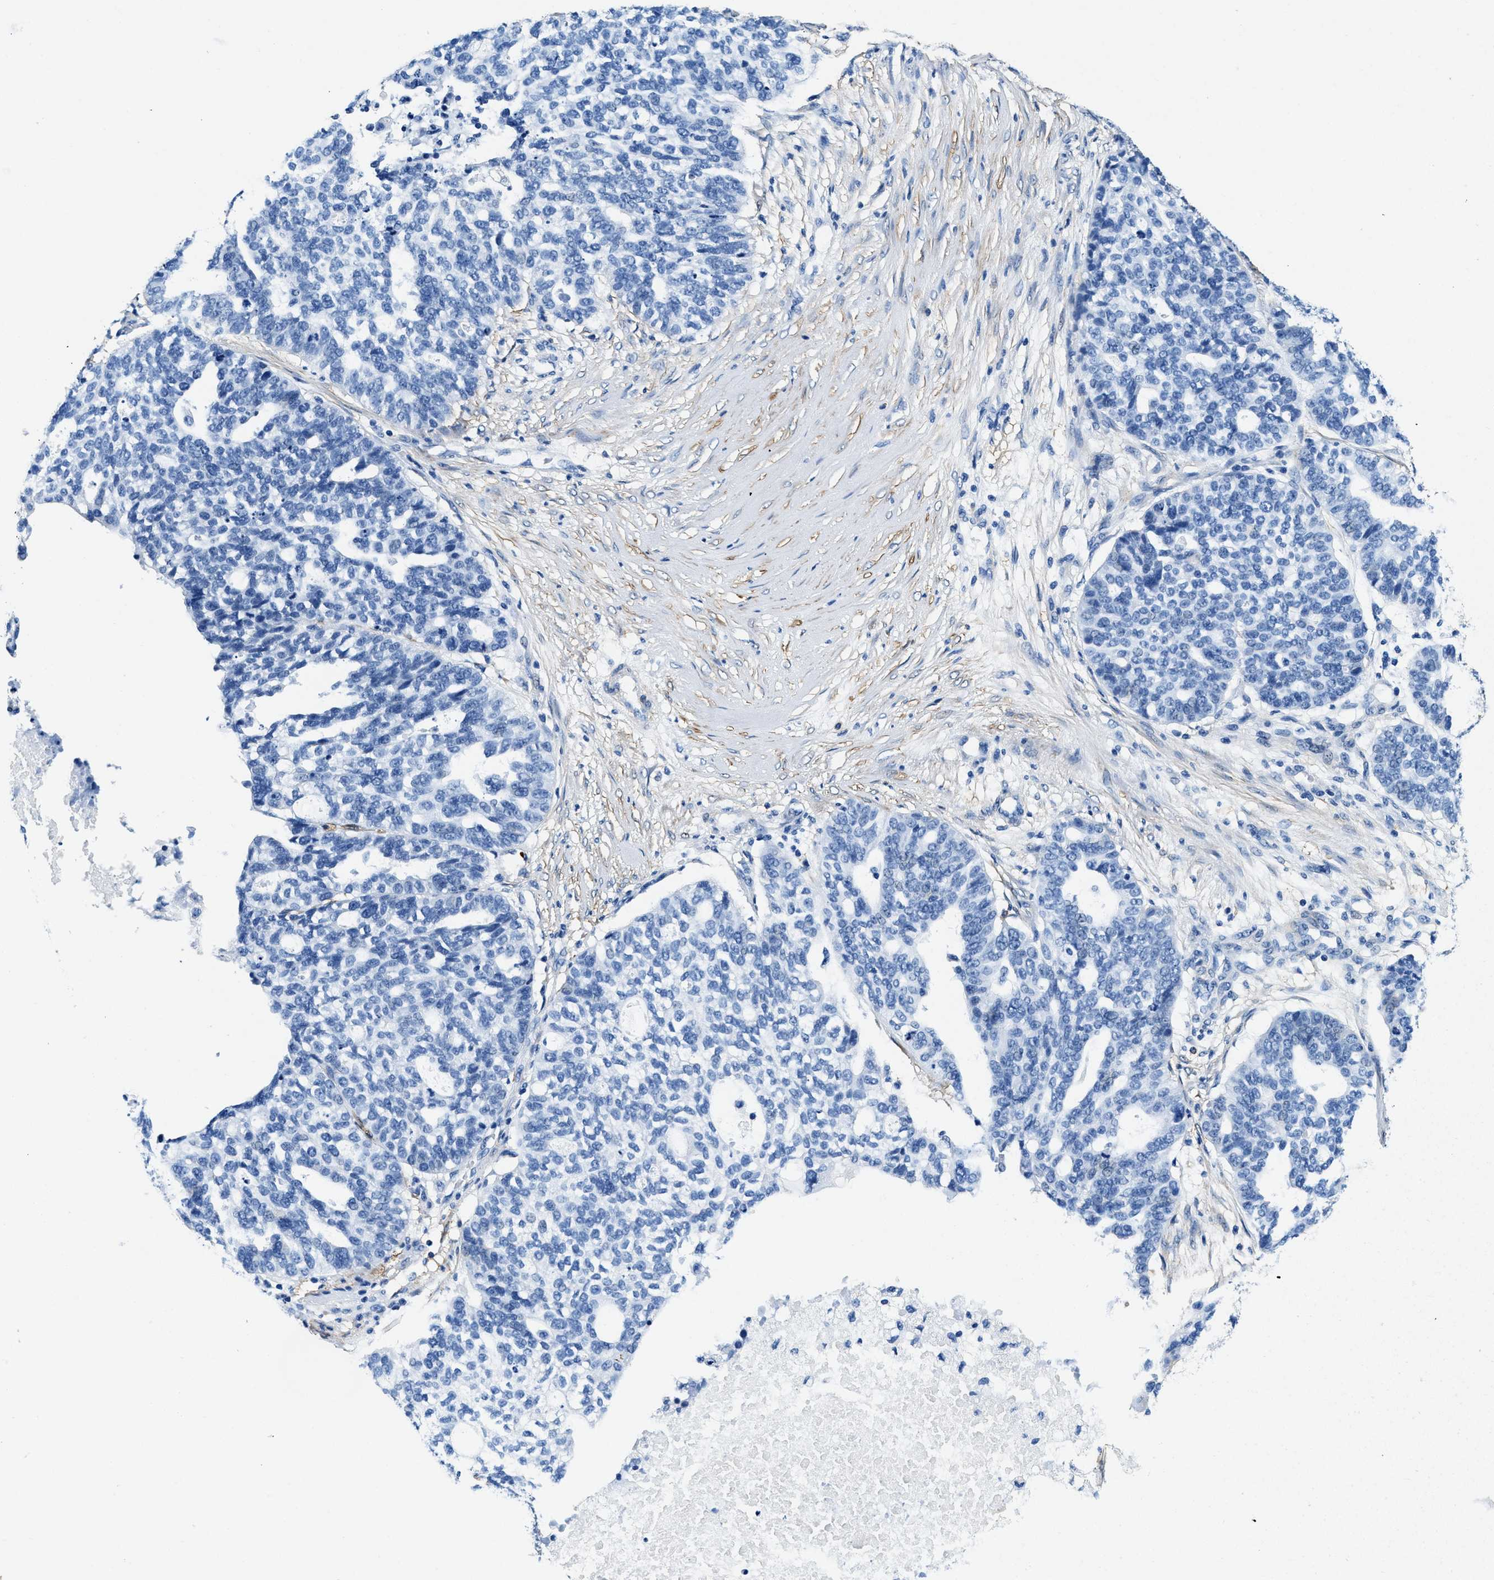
{"staining": {"intensity": "negative", "quantity": "none", "location": "none"}, "tissue": "ovarian cancer", "cell_type": "Tumor cells", "image_type": "cancer", "snomed": [{"axis": "morphology", "description": "Cystadenocarcinoma, serous, NOS"}, {"axis": "topography", "description": "Ovary"}], "caption": "Immunohistochemistry (IHC) photomicrograph of ovarian serous cystadenocarcinoma stained for a protein (brown), which exhibits no expression in tumor cells.", "gene": "TEX261", "patient": {"sex": "female", "age": 59}}